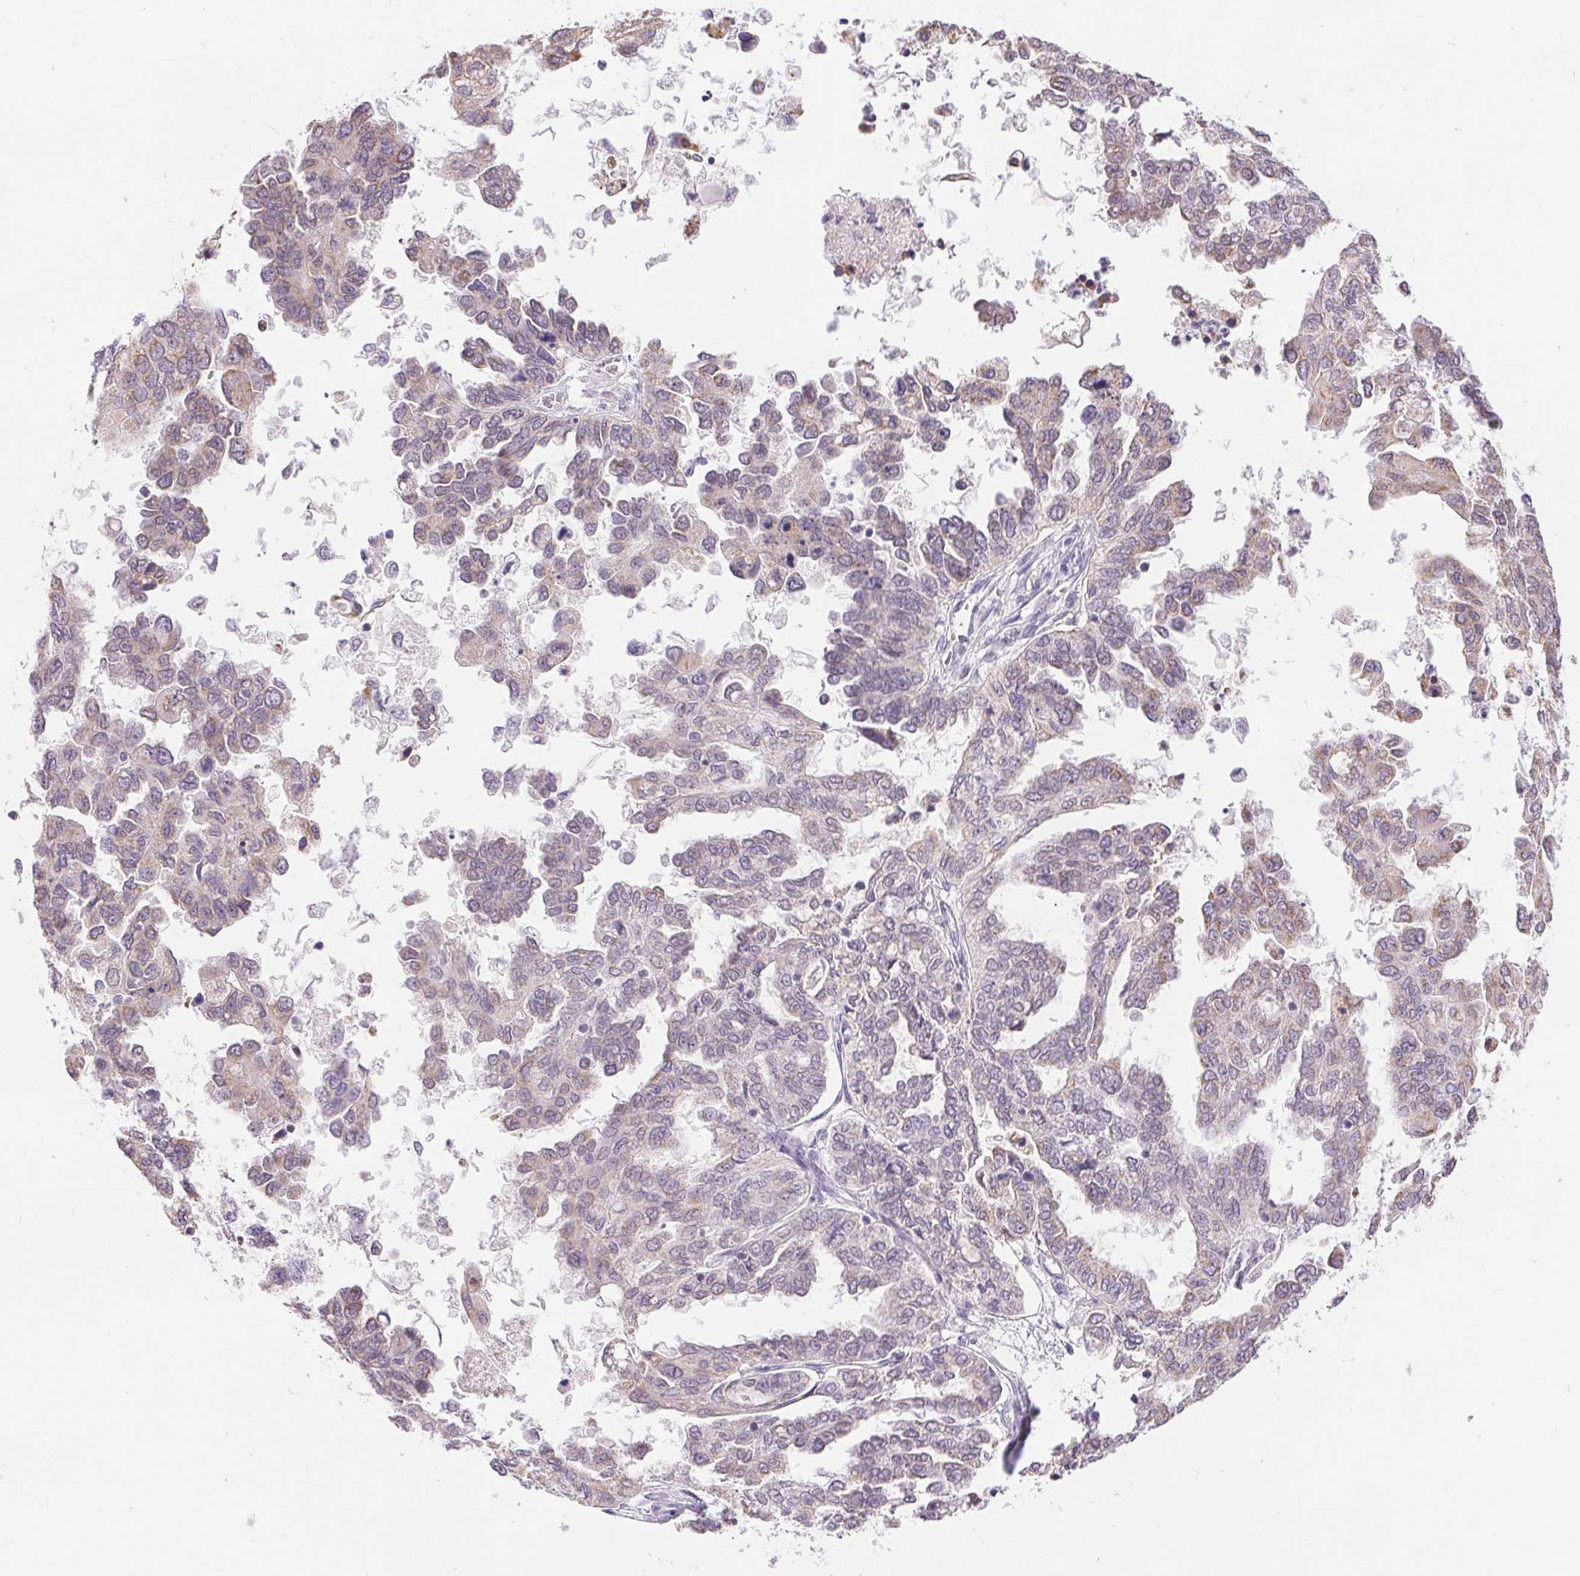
{"staining": {"intensity": "negative", "quantity": "none", "location": "none"}, "tissue": "ovarian cancer", "cell_type": "Tumor cells", "image_type": "cancer", "snomed": [{"axis": "morphology", "description": "Cystadenocarcinoma, serous, NOS"}, {"axis": "topography", "description": "Ovary"}], "caption": "This is an IHC image of human serous cystadenocarcinoma (ovarian). There is no positivity in tumor cells.", "gene": "POU2F2", "patient": {"sex": "female", "age": 53}}